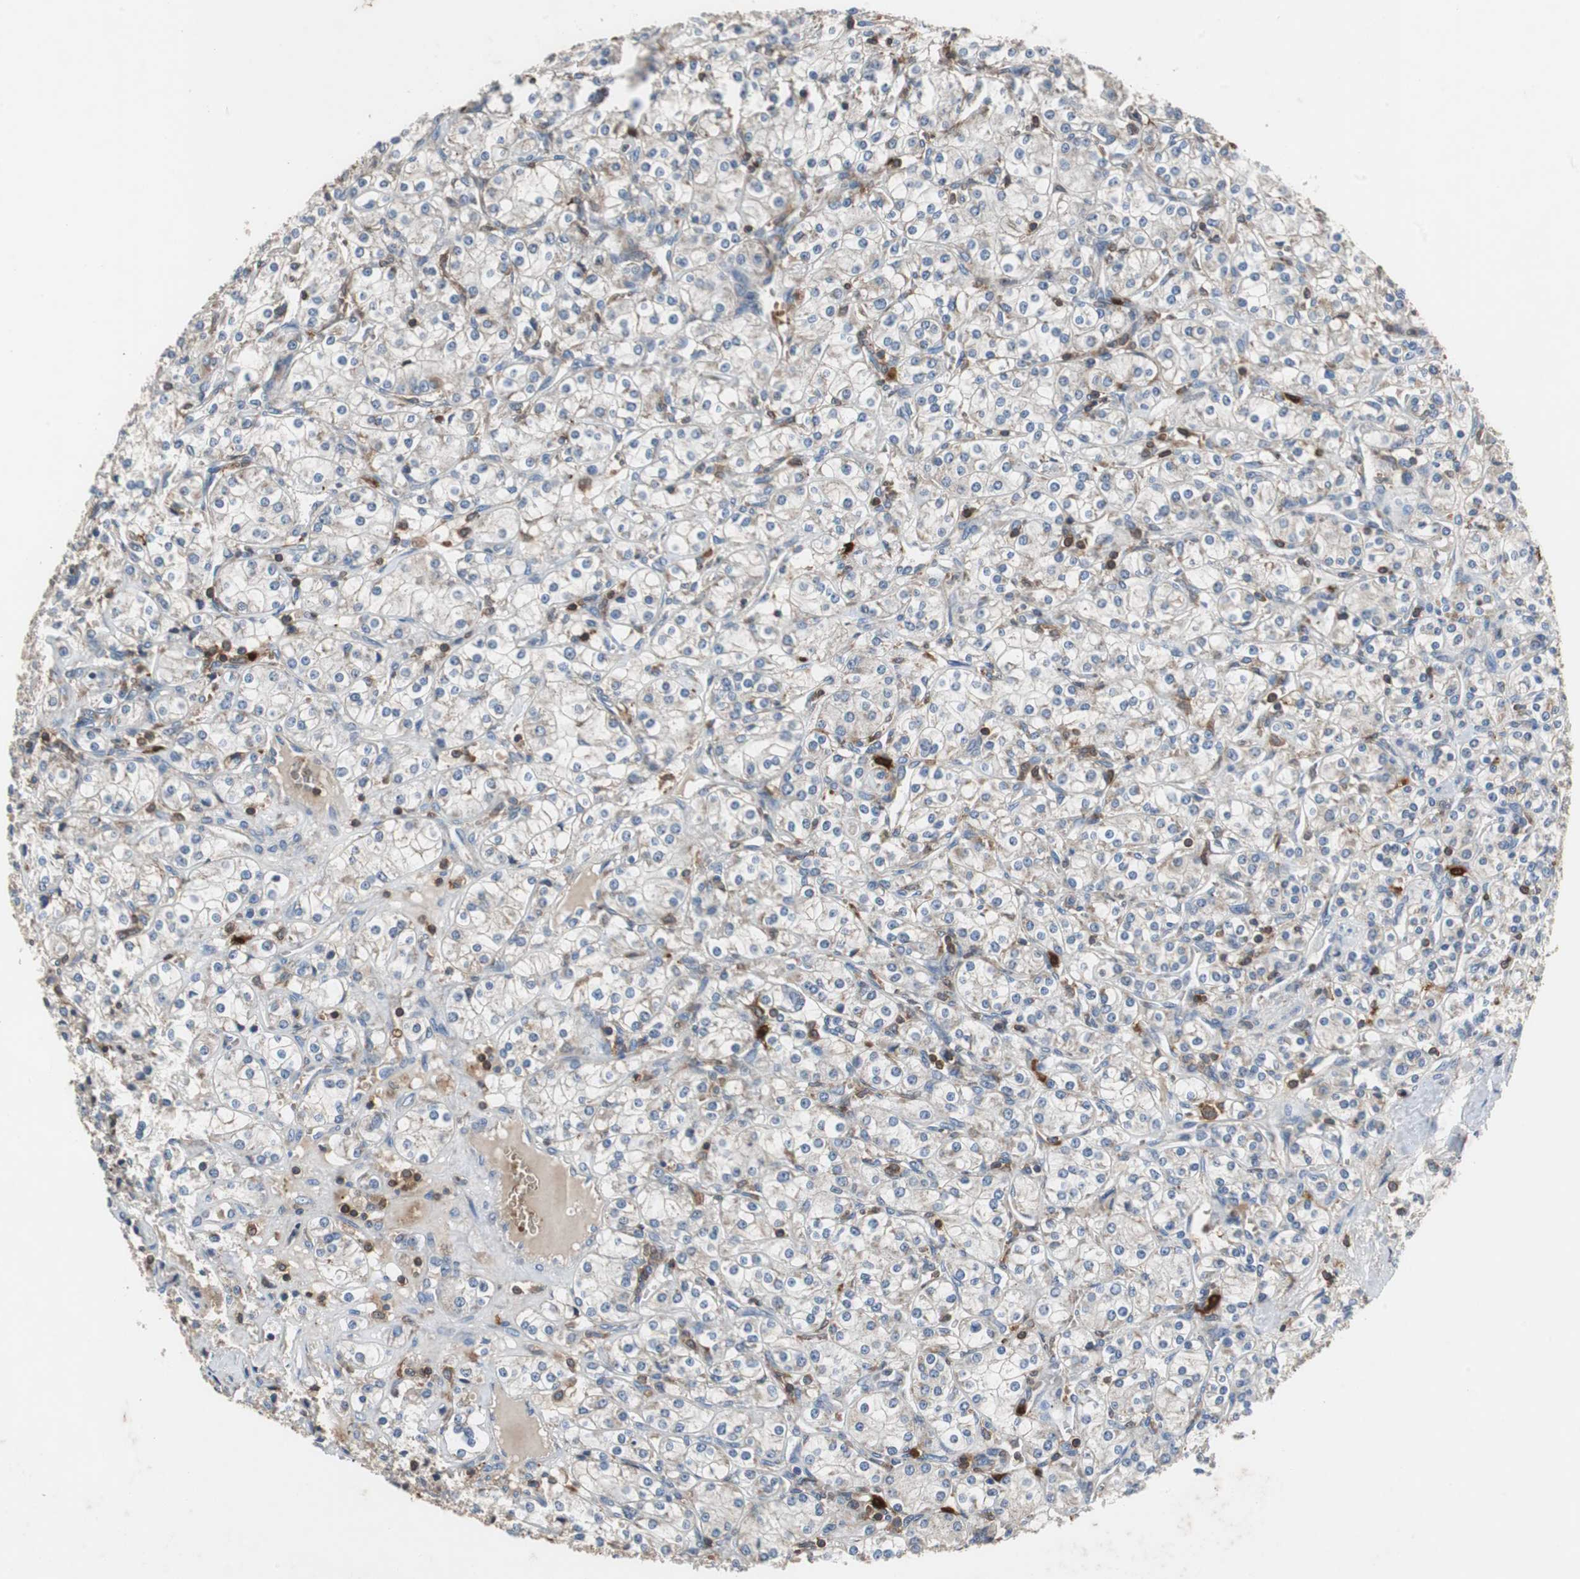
{"staining": {"intensity": "weak", "quantity": "25%-75%", "location": "cytoplasmic/membranous"}, "tissue": "renal cancer", "cell_type": "Tumor cells", "image_type": "cancer", "snomed": [{"axis": "morphology", "description": "Adenocarcinoma, NOS"}, {"axis": "topography", "description": "Kidney"}], "caption": "An image of human renal adenocarcinoma stained for a protein displays weak cytoplasmic/membranous brown staining in tumor cells. The staining was performed using DAB to visualize the protein expression in brown, while the nuclei were stained in blue with hematoxylin (Magnification: 20x).", "gene": "CALB2", "patient": {"sex": "male", "age": 77}}